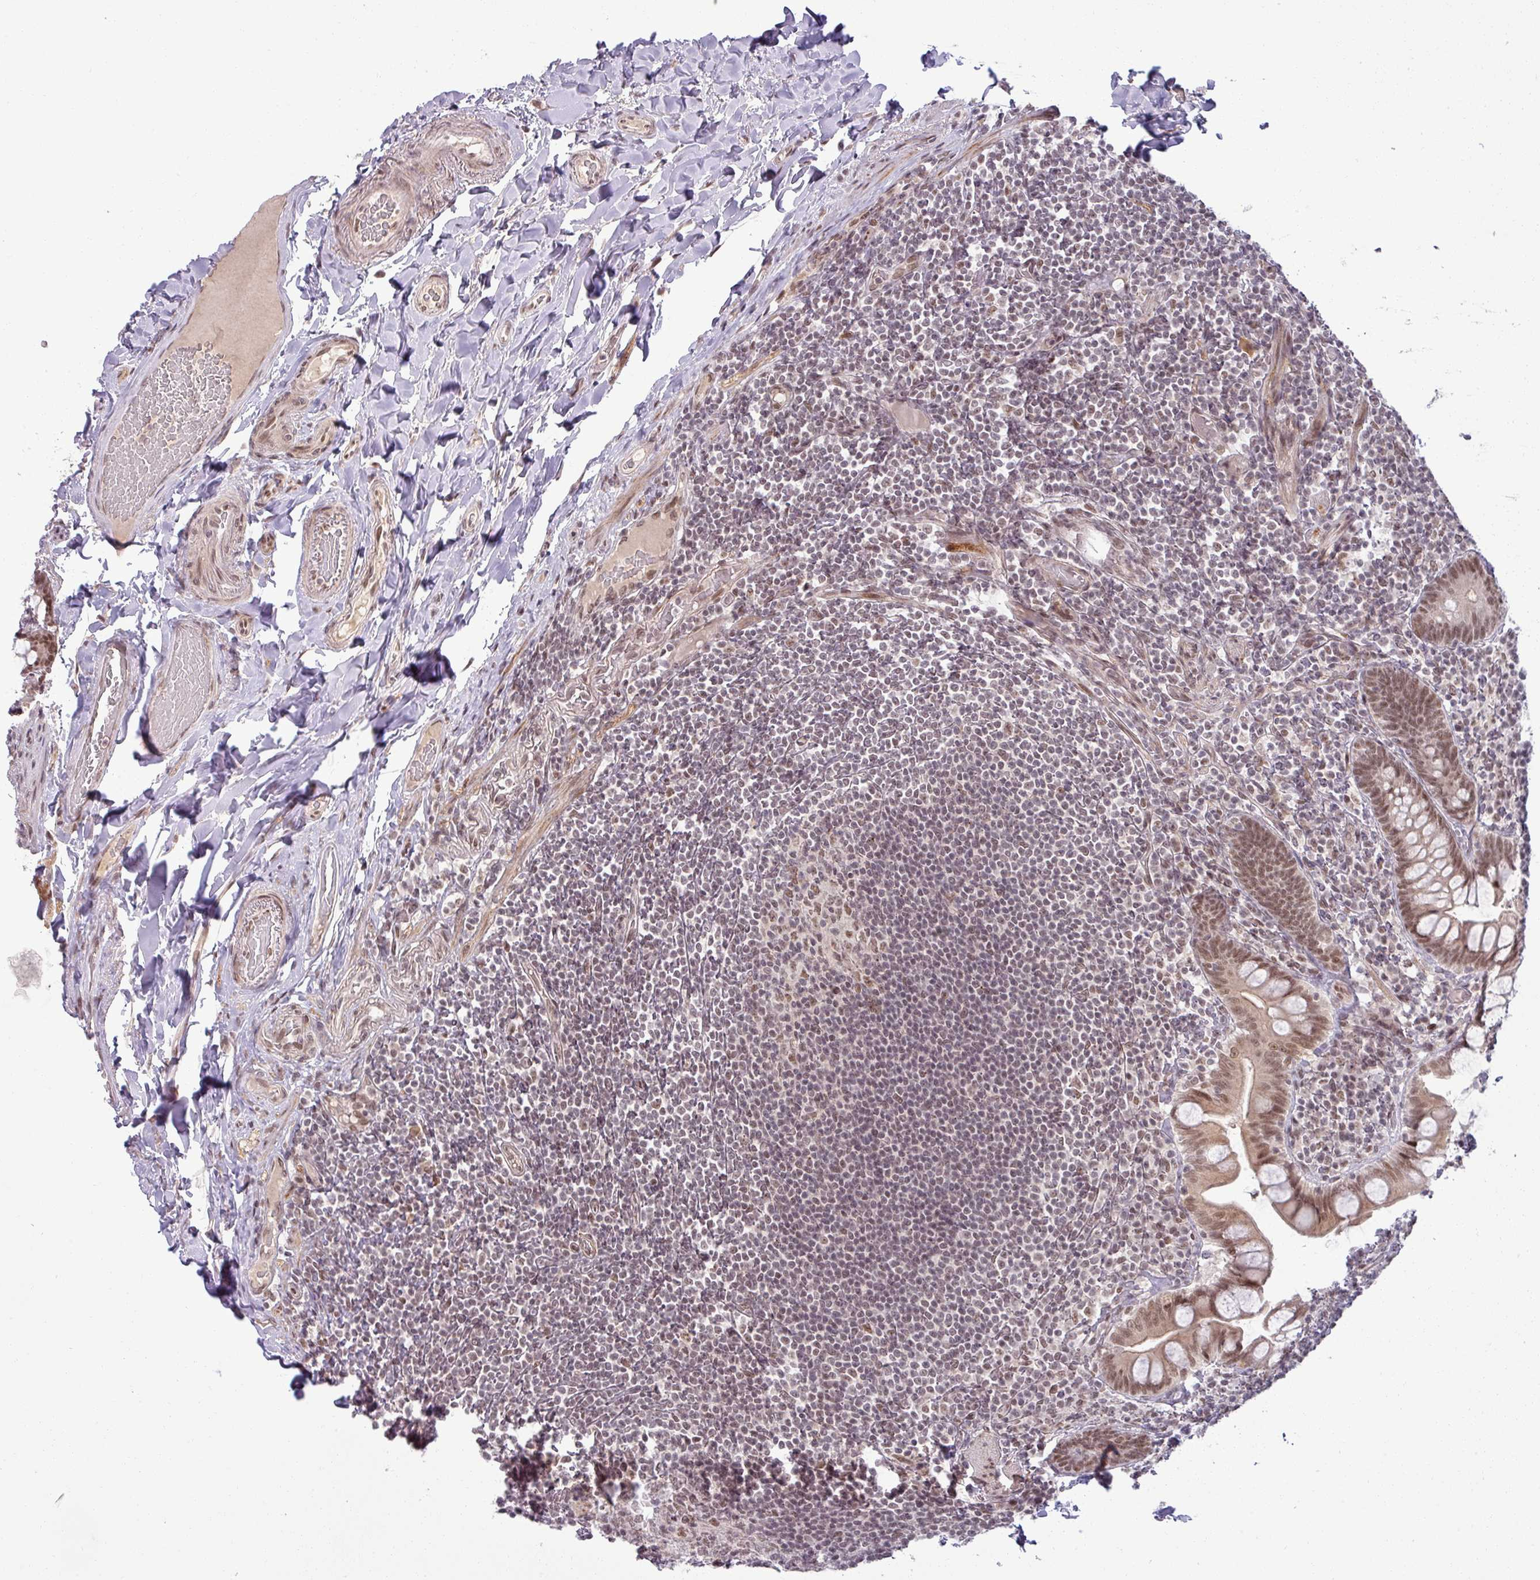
{"staining": {"intensity": "moderate", "quantity": ">75%", "location": "nuclear"}, "tissue": "small intestine", "cell_type": "Glandular cells", "image_type": "normal", "snomed": [{"axis": "morphology", "description": "Normal tissue, NOS"}, {"axis": "topography", "description": "Small intestine"}], "caption": "Moderate nuclear positivity is present in about >75% of glandular cells in benign small intestine.", "gene": "PTPN20", "patient": {"sex": "male", "age": 70}}